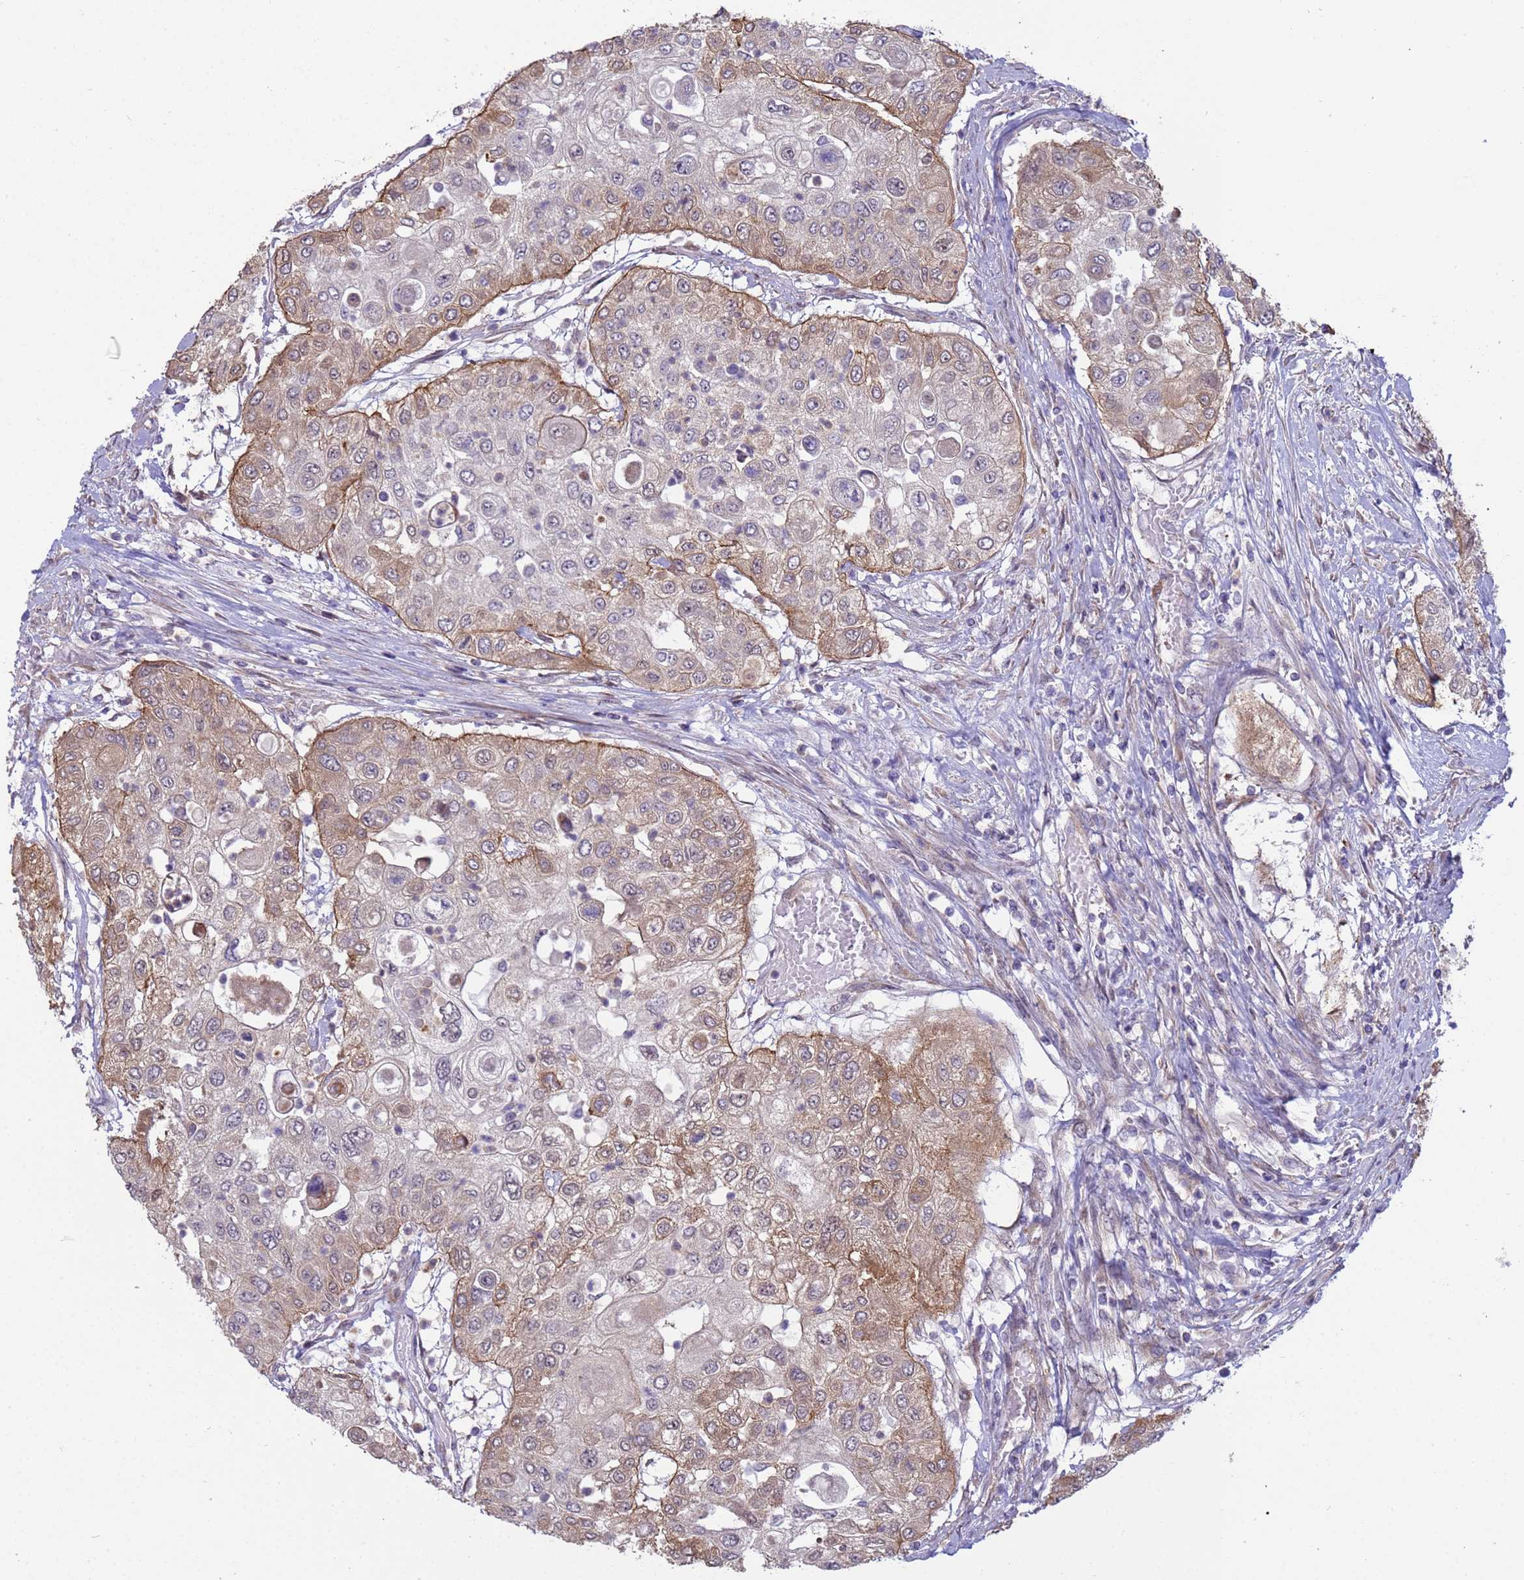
{"staining": {"intensity": "moderate", "quantity": "<25%", "location": "cytoplasmic/membranous"}, "tissue": "urothelial cancer", "cell_type": "Tumor cells", "image_type": "cancer", "snomed": [{"axis": "morphology", "description": "Urothelial carcinoma, High grade"}, {"axis": "topography", "description": "Urinary bladder"}], "caption": "Moderate cytoplasmic/membranous positivity is seen in approximately <25% of tumor cells in urothelial cancer.", "gene": "ITGB4", "patient": {"sex": "female", "age": 79}}